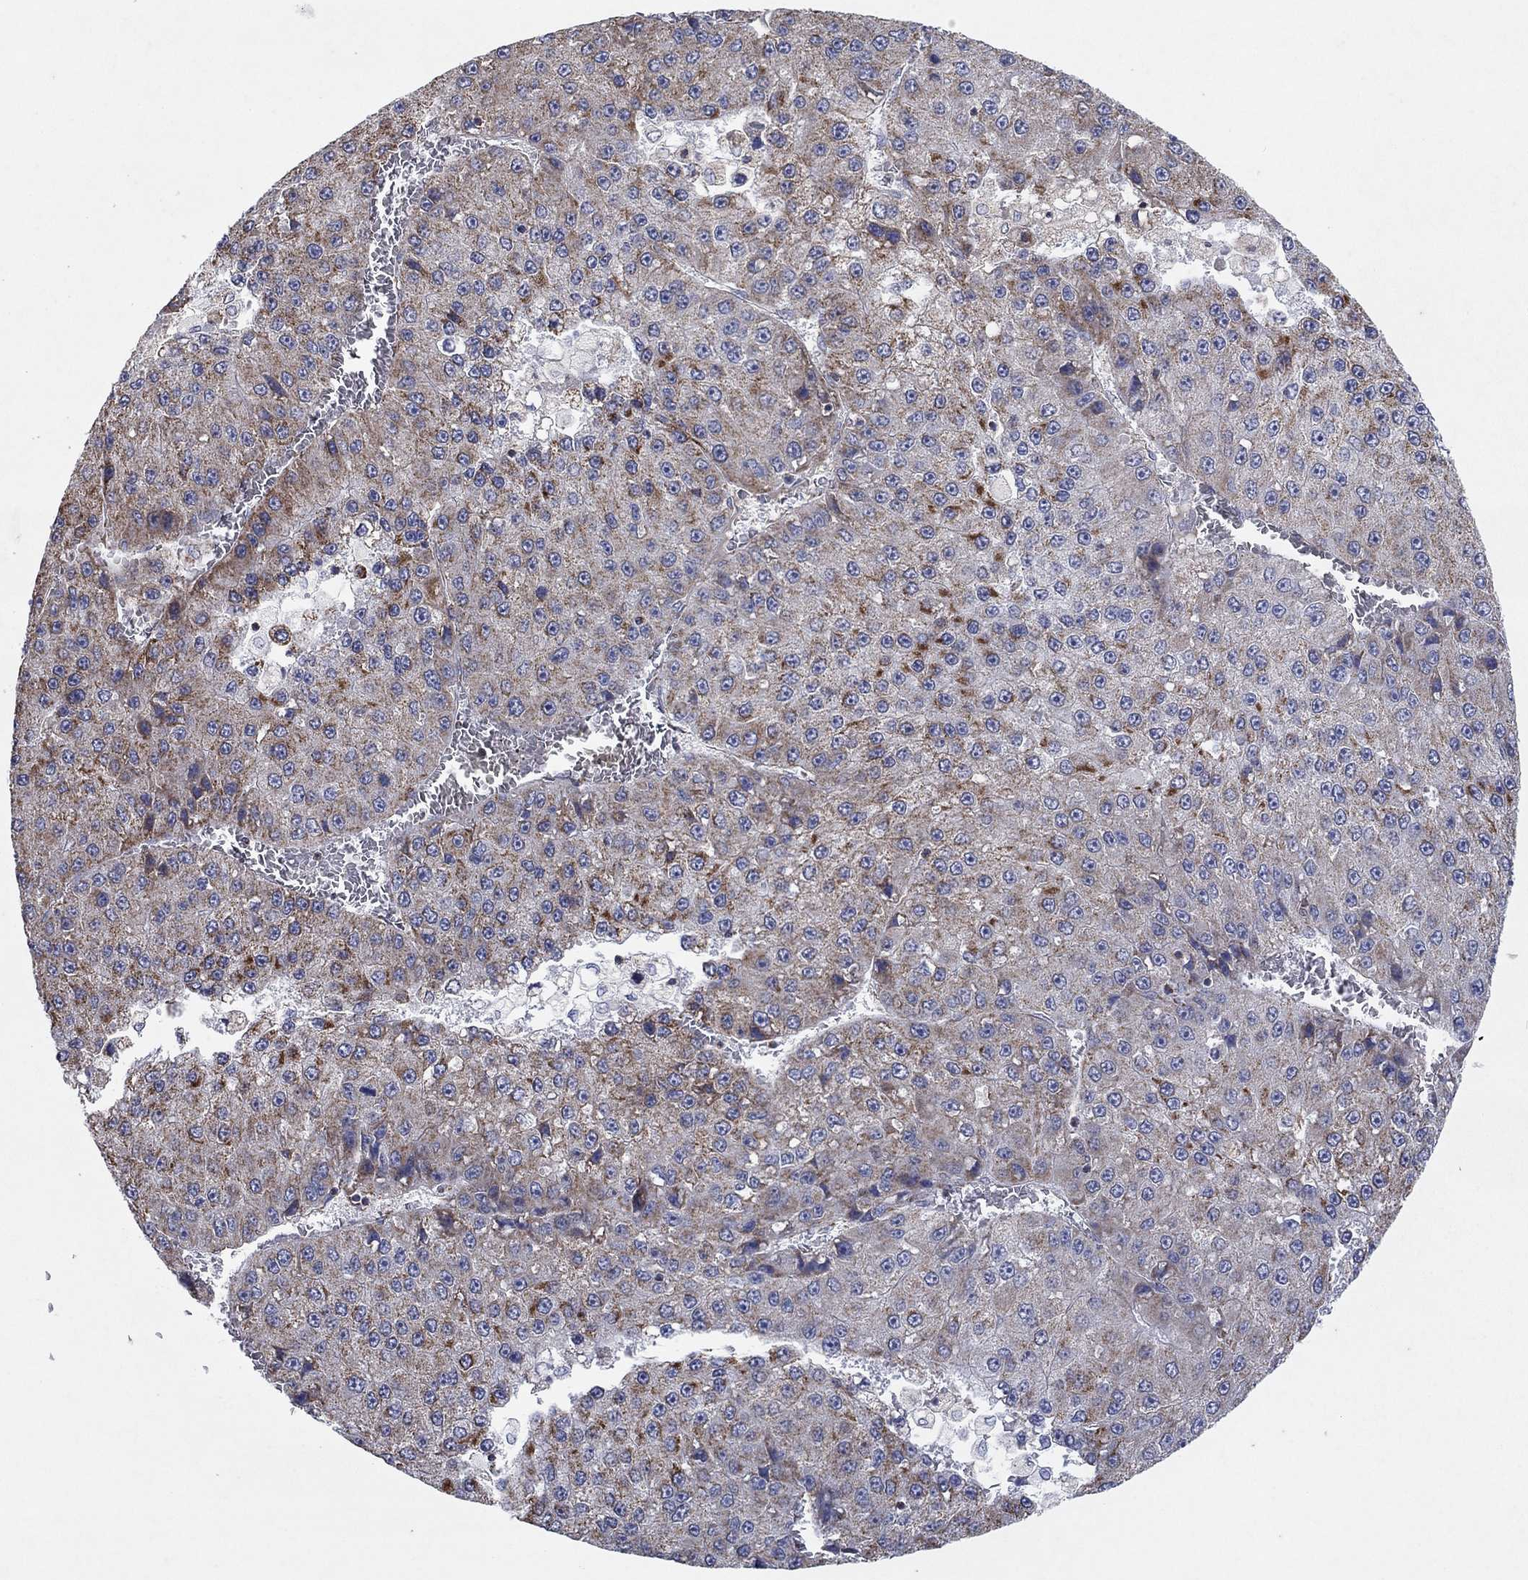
{"staining": {"intensity": "moderate", "quantity": "25%-75%", "location": "cytoplasmic/membranous"}, "tissue": "liver cancer", "cell_type": "Tumor cells", "image_type": "cancer", "snomed": [{"axis": "morphology", "description": "Carcinoma, Hepatocellular, NOS"}, {"axis": "topography", "description": "Liver"}], "caption": "High-power microscopy captured an immunohistochemistry image of hepatocellular carcinoma (liver), revealing moderate cytoplasmic/membranous staining in about 25%-75% of tumor cells.", "gene": "C9orf85", "patient": {"sex": "female", "age": 73}}